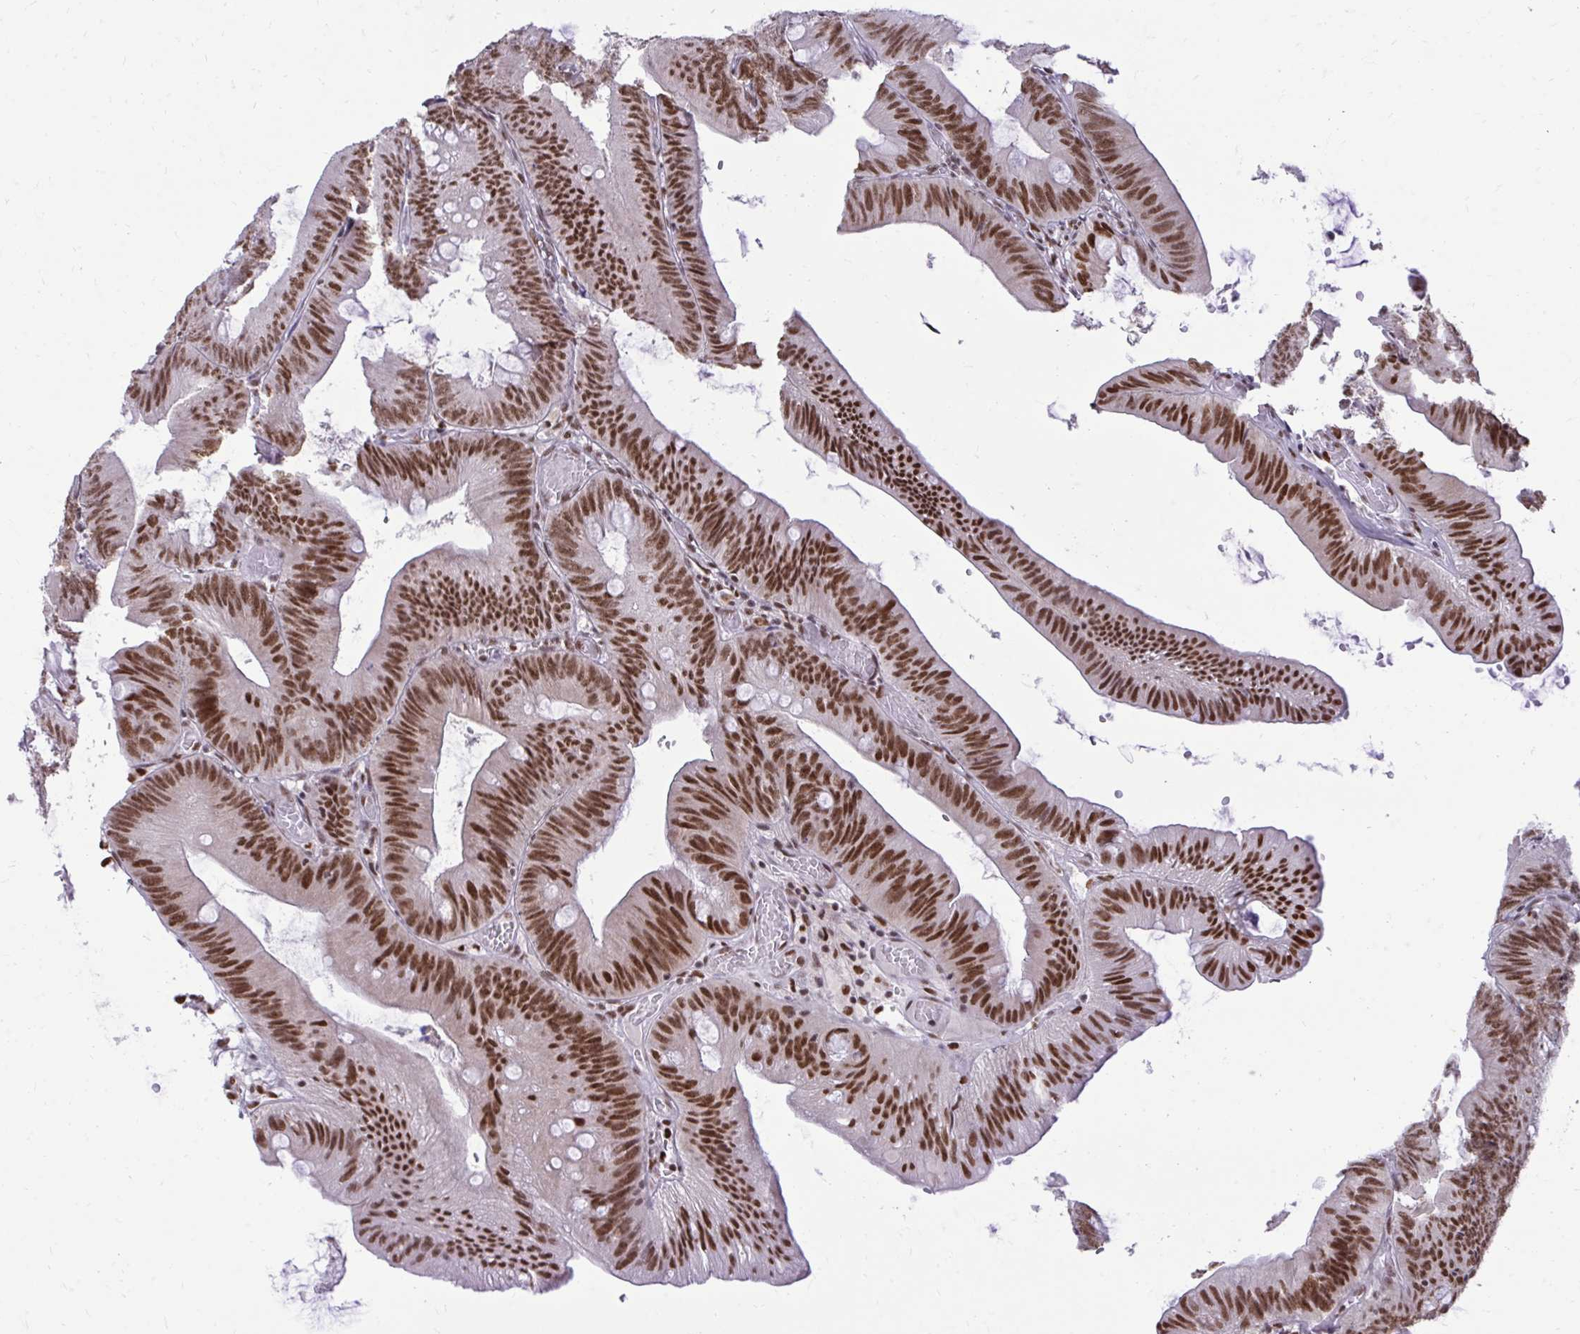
{"staining": {"intensity": "strong", "quantity": ">75%", "location": "nuclear"}, "tissue": "colorectal cancer", "cell_type": "Tumor cells", "image_type": "cancer", "snomed": [{"axis": "morphology", "description": "Adenocarcinoma, NOS"}, {"axis": "topography", "description": "Colon"}], "caption": "Tumor cells reveal high levels of strong nuclear expression in approximately >75% of cells in human colorectal cancer.", "gene": "CDYL", "patient": {"sex": "male", "age": 84}}